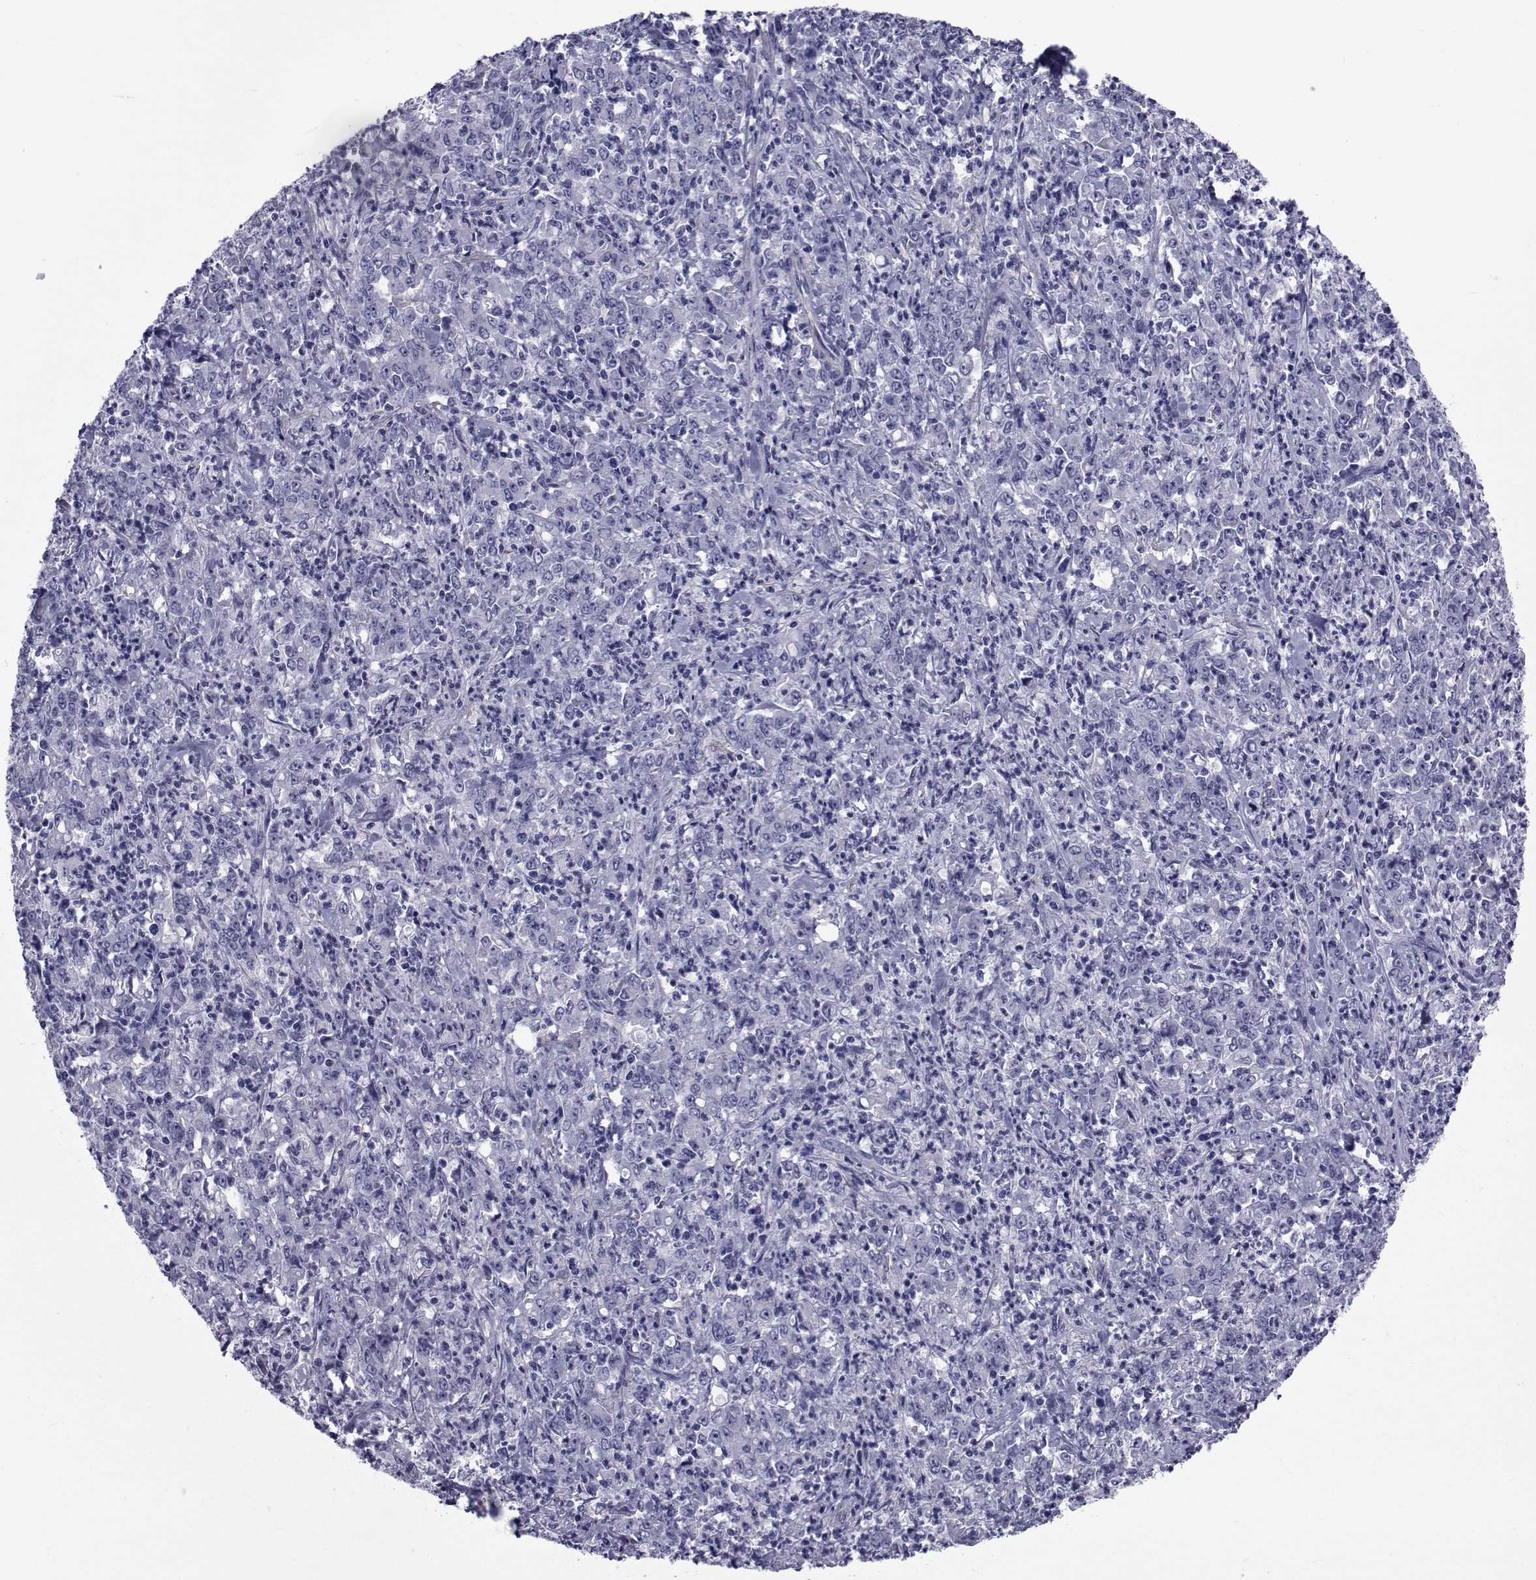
{"staining": {"intensity": "negative", "quantity": "none", "location": "none"}, "tissue": "stomach cancer", "cell_type": "Tumor cells", "image_type": "cancer", "snomed": [{"axis": "morphology", "description": "Adenocarcinoma, NOS"}, {"axis": "topography", "description": "Stomach, lower"}], "caption": "Tumor cells show no significant staining in stomach adenocarcinoma.", "gene": "GKAP1", "patient": {"sex": "female", "age": 71}}